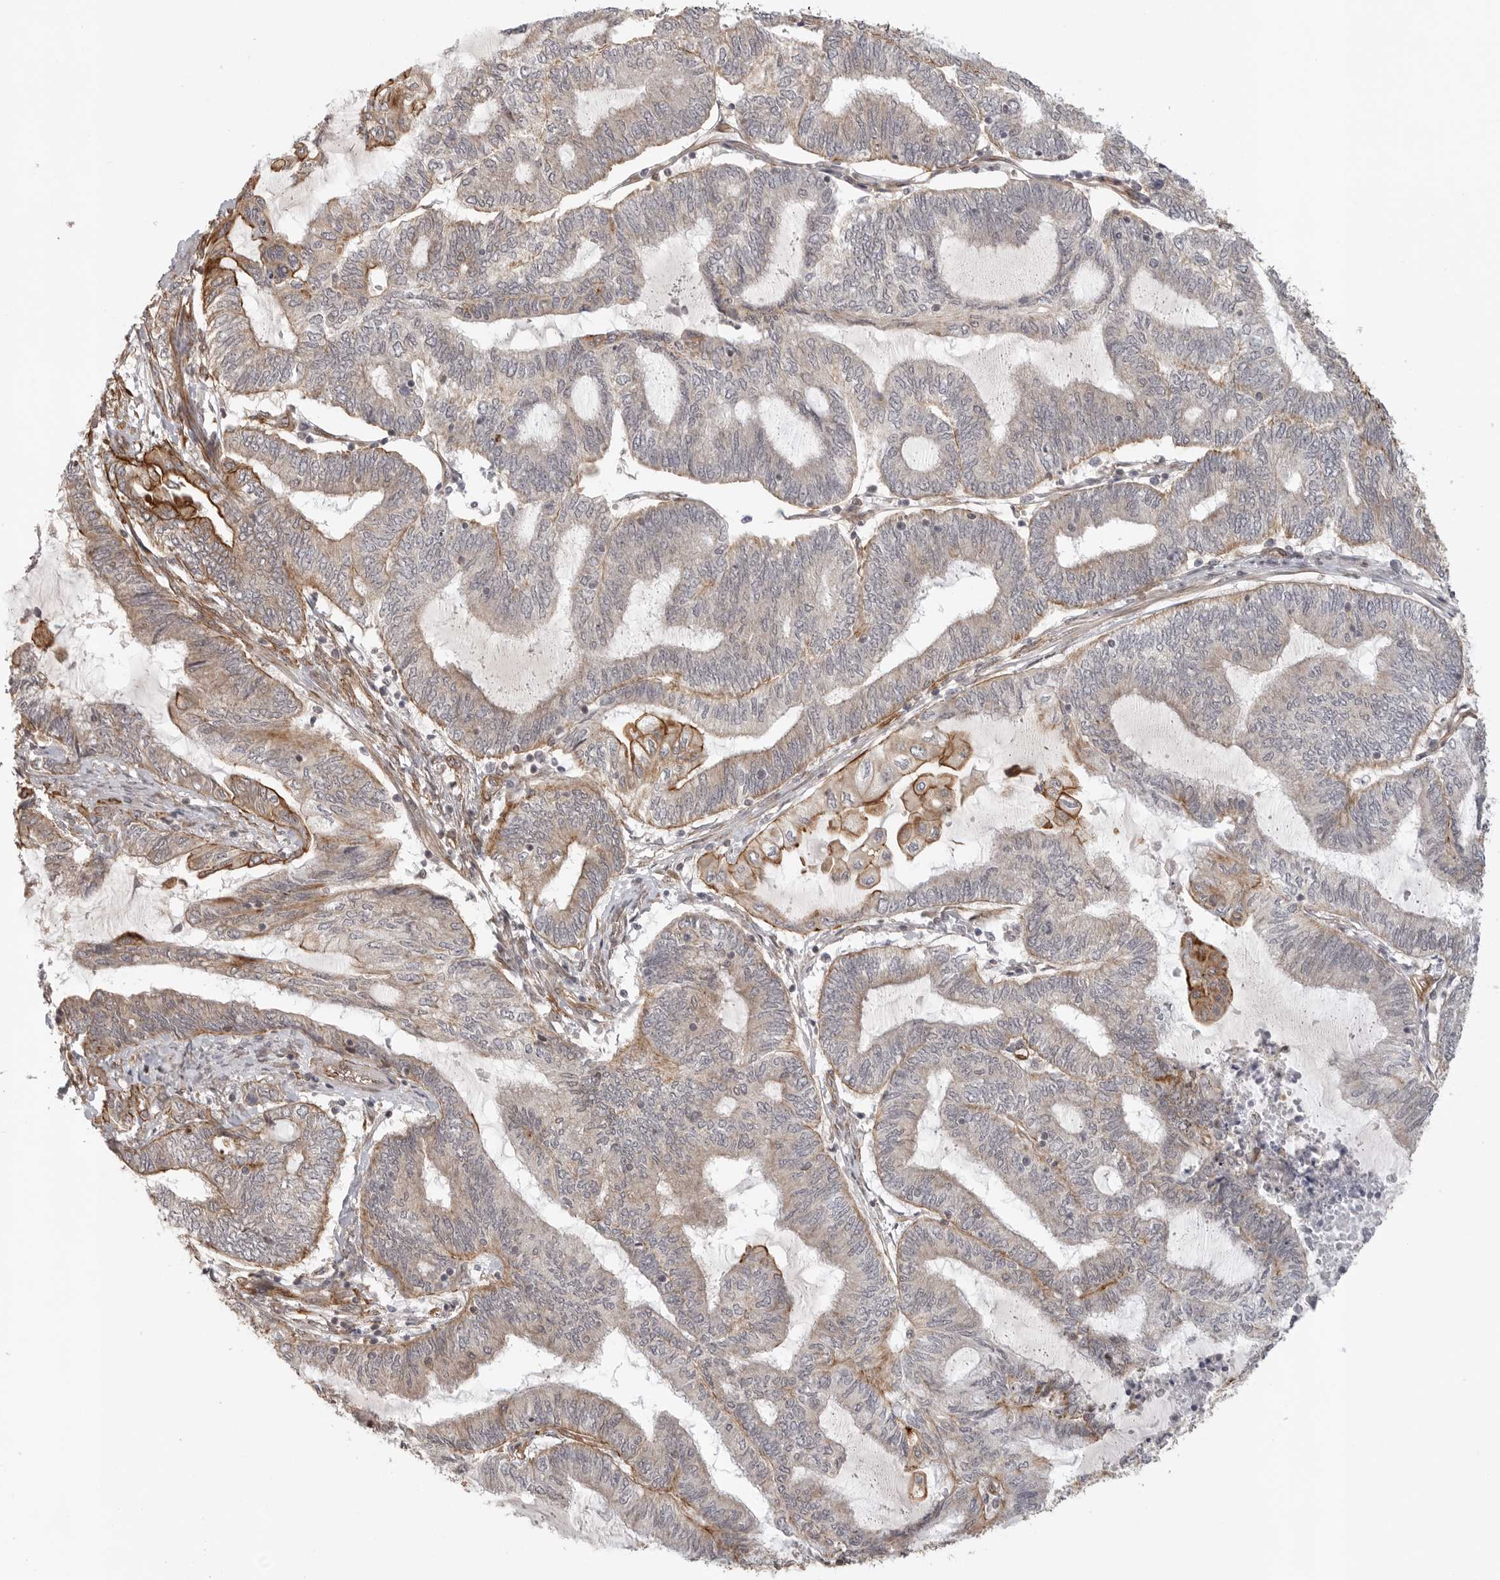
{"staining": {"intensity": "strong", "quantity": "<25%", "location": "cytoplasmic/membranous"}, "tissue": "endometrial cancer", "cell_type": "Tumor cells", "image_type": "cancer", "snomed": [{"axis": "morphology", "description": "Adenocarcinoma, NOS"}, {"axis": "topography", "description": "Uterus"}, {"axis": "topography", "description": "Endometrium"}], "caption": "This micrograph exhibits endometrial cancer (adenocarcinoma) stained with immunohistochemistry (IHC) to label a protein in brown. The cytoplasmic/membranous of tumor cells show strong positivity for the protein. Nuclei are counter-stained blue.", "gene": "ATOH7", "patient": {"sex": "female", "age": 70}}